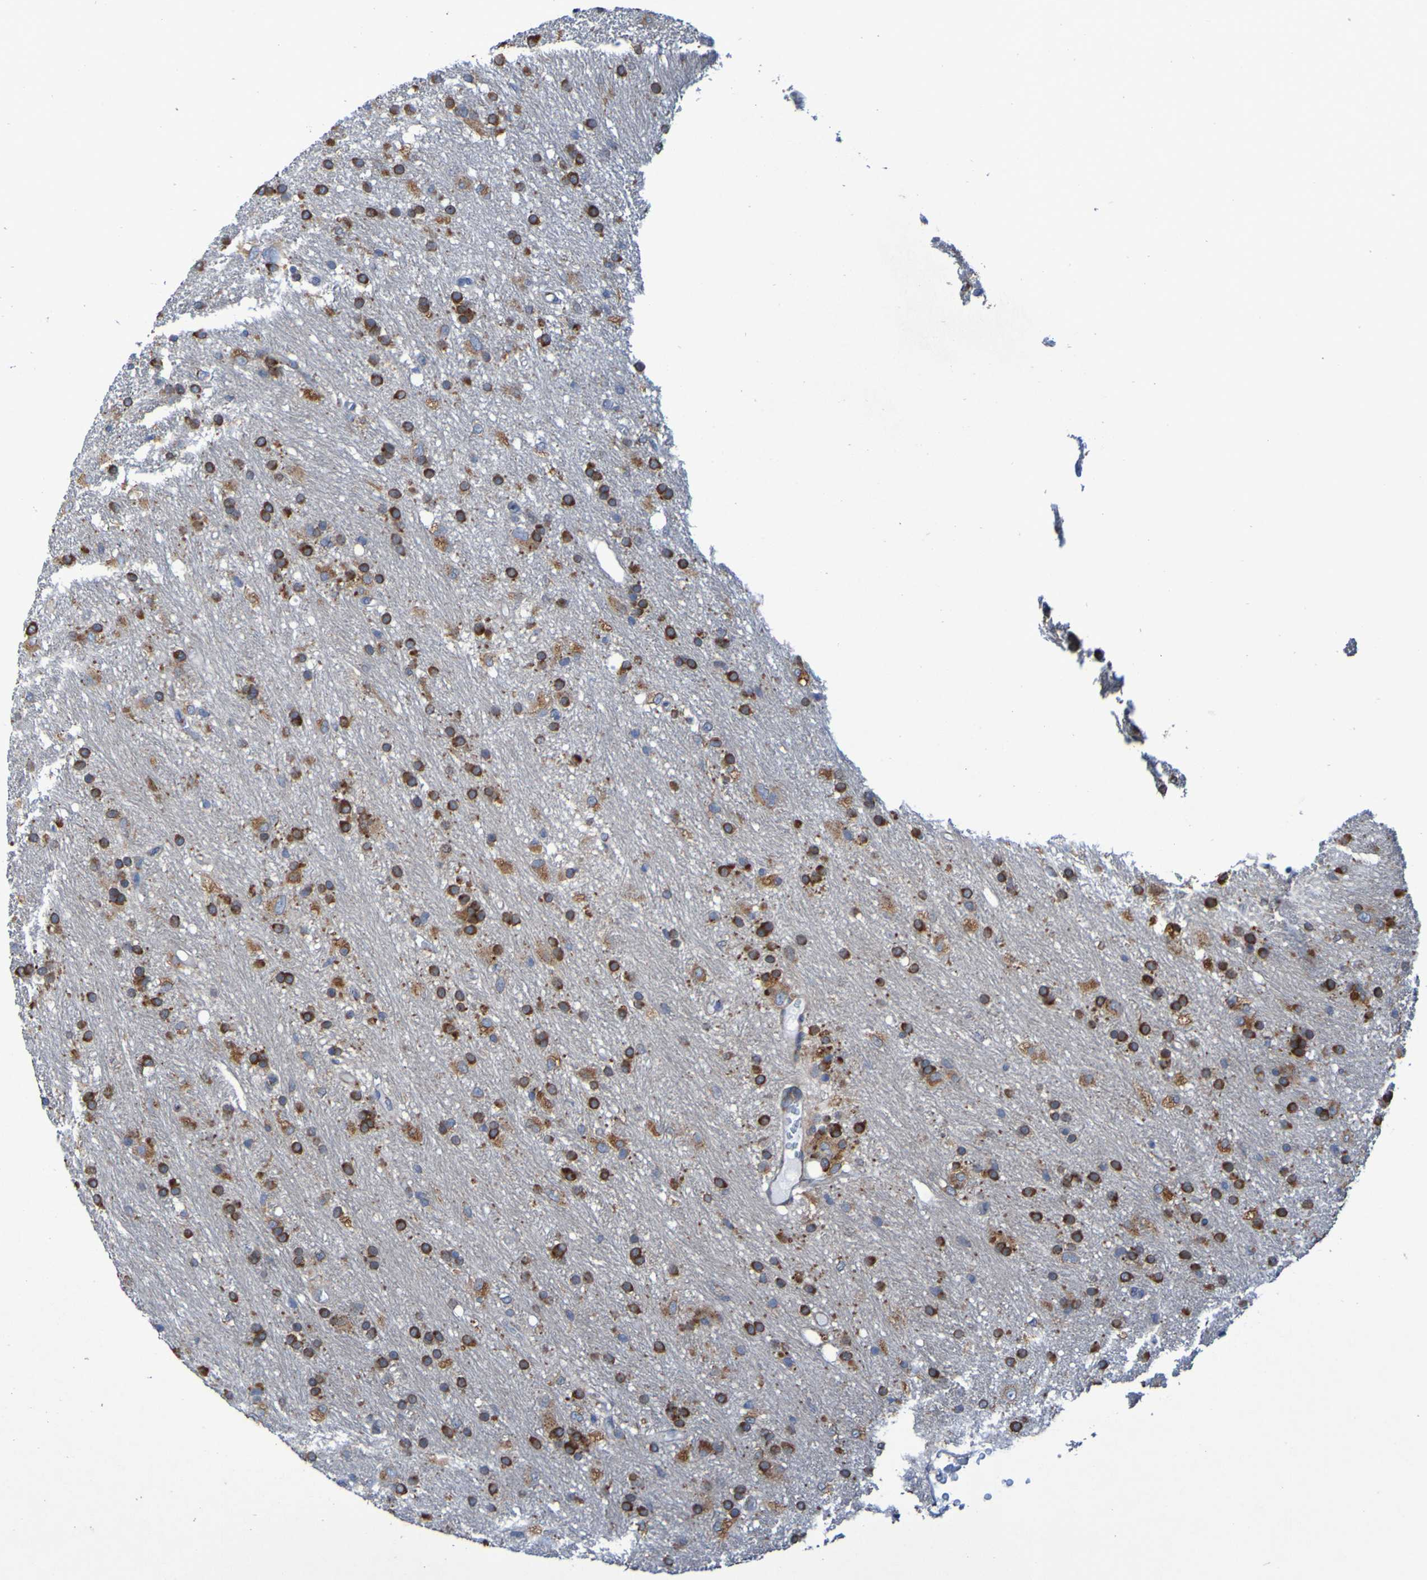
{"staining": {"intensity": "strong", "quantity": ">75%", "location": "cytoplasmic/membranous"}, "tissue": "glioma", "cell_type": "Tumor cells", "image_type": "cancer", "snomed": [{"axis": "morphology", "description": "Glioma, malignant, Low grade"}, {"axis": "topography", "description": "Brain"}], "caption": "Malignant low-grade glioma stained with a protein marker demonstrates strong staining in tumor cells.", "gene": "FKBP3", "patient": {"sex": "male", "age": 77}}